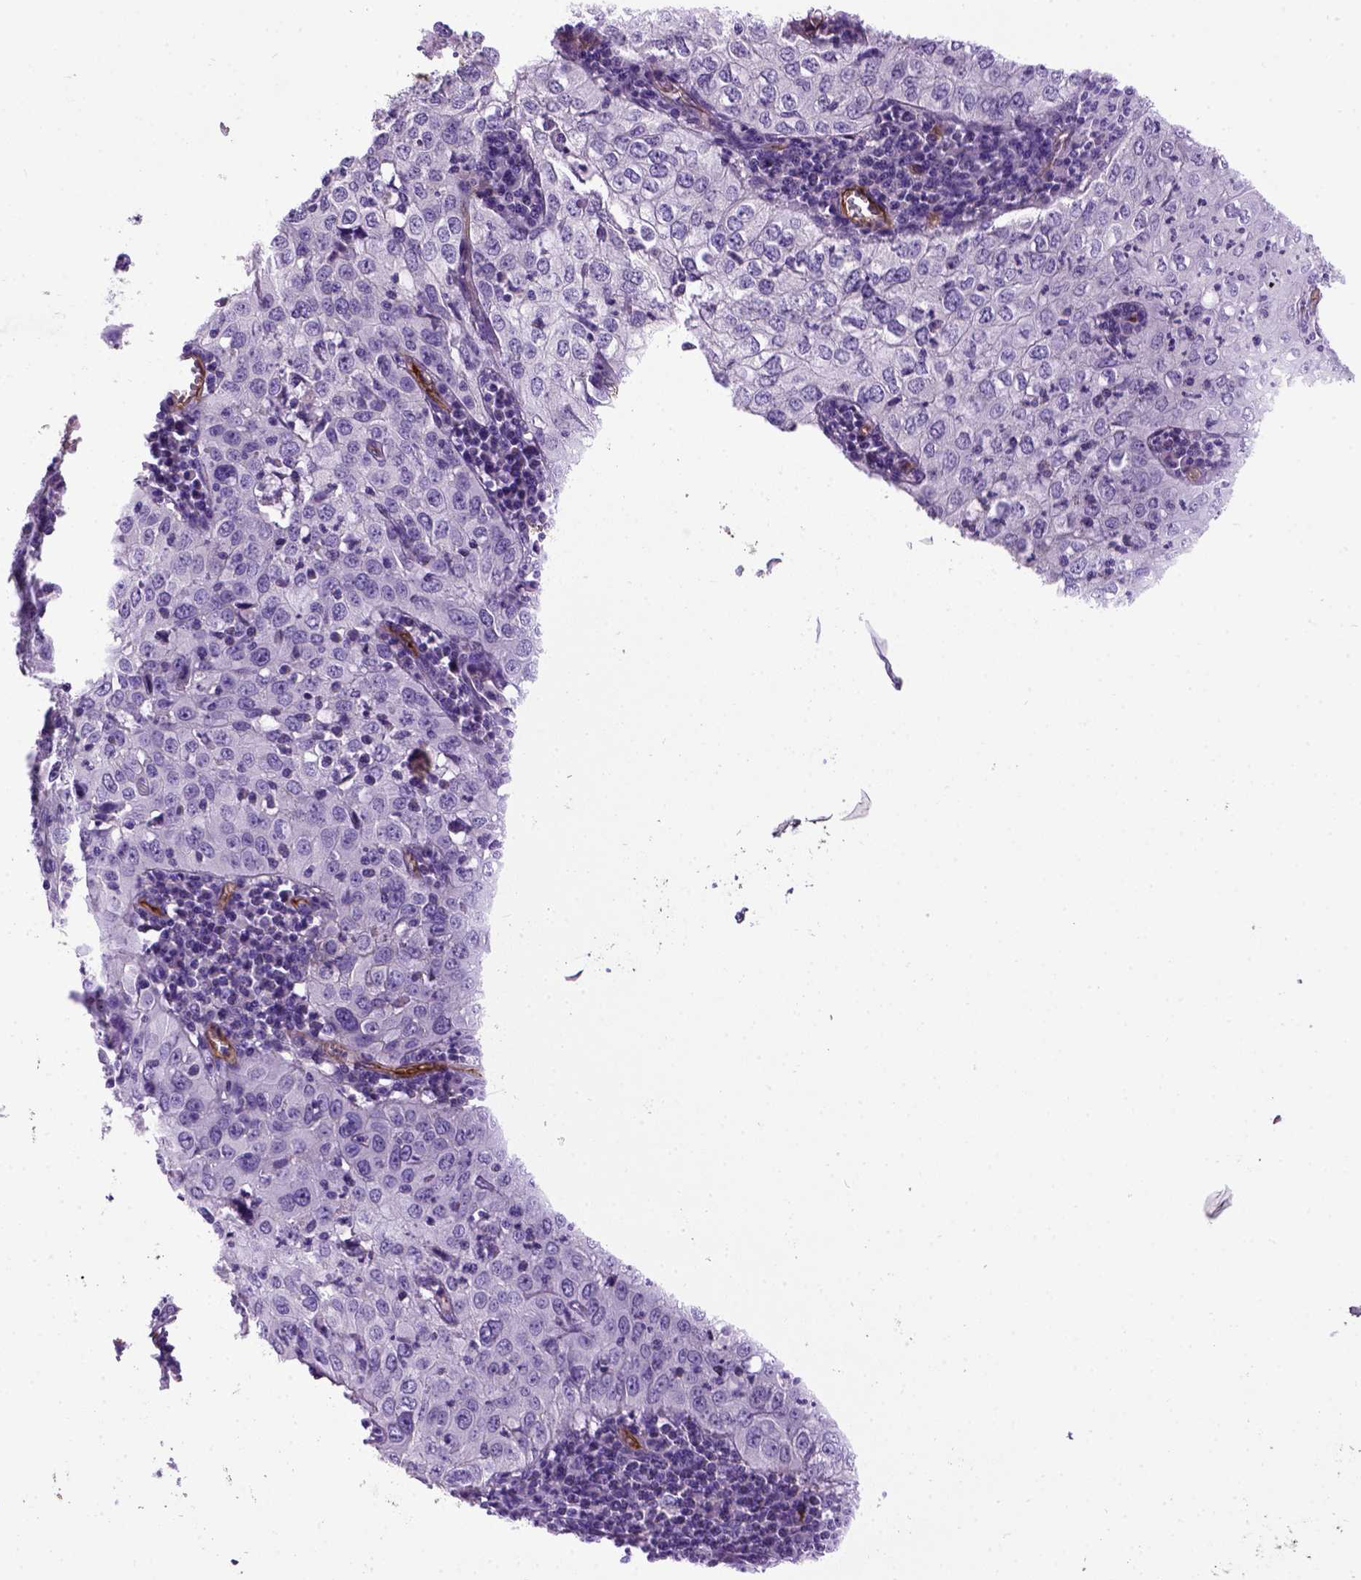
{"staining": {"intensity": "negative", "quantity": "none", "location": "none"}, "tissue": "cervical cancer", "cell_type": "Tumor cells", "image_type": "cancer", "snomed": [{"axis": "morphology", "description": "Squamous cell carcinoma, NOS"}, {"axis": "topography", "description": "Cervix"}], "caption": "IHC of squamous cell carcinoma (cervical) demonstrates no positivity in tumor cells.", "gene": "ENG", "patient": {"sex": "female", "age": 24}}